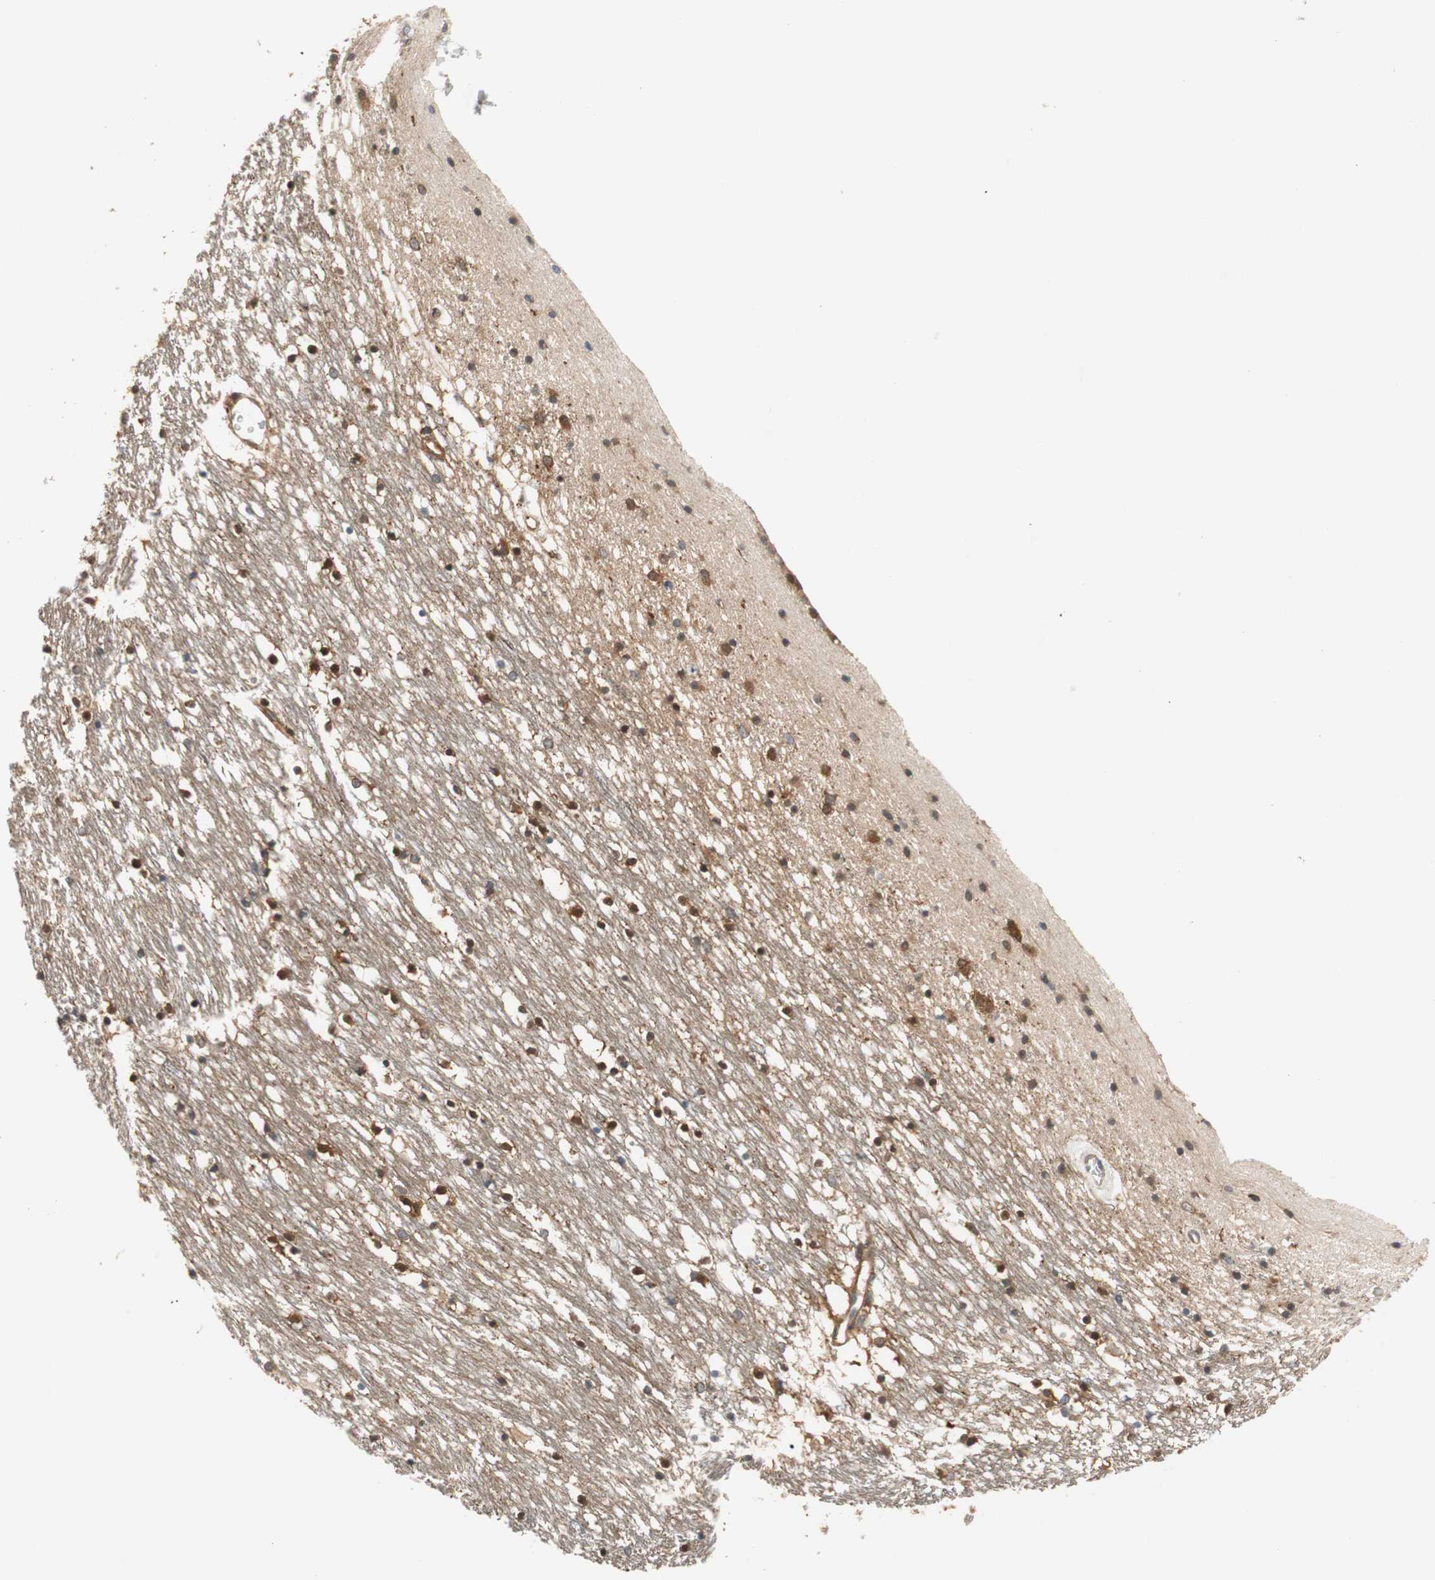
{"staining": {"intensity": "strong", "quantity": ">75%", "location": "cytoplasmic/membranous,nuclear"}, "tissue": "caudate", "cell_type": "Glial cells", "image_type": "normal", "snomed": [{"axis": "morphology", "description": "Normal tissue, NOS"}, {"axis": "topography", "description": "Lateral ventricle wall"}], "caption": "Immunohistochemical staining of benign caudate reveals high levels of strong cytoplasmic/membranous,nuclear staining in approximately >75% of glial cells. Nuclei are stained in blue.", "gene": "WASL", "patient": {"sex": "male", "age": 45}}